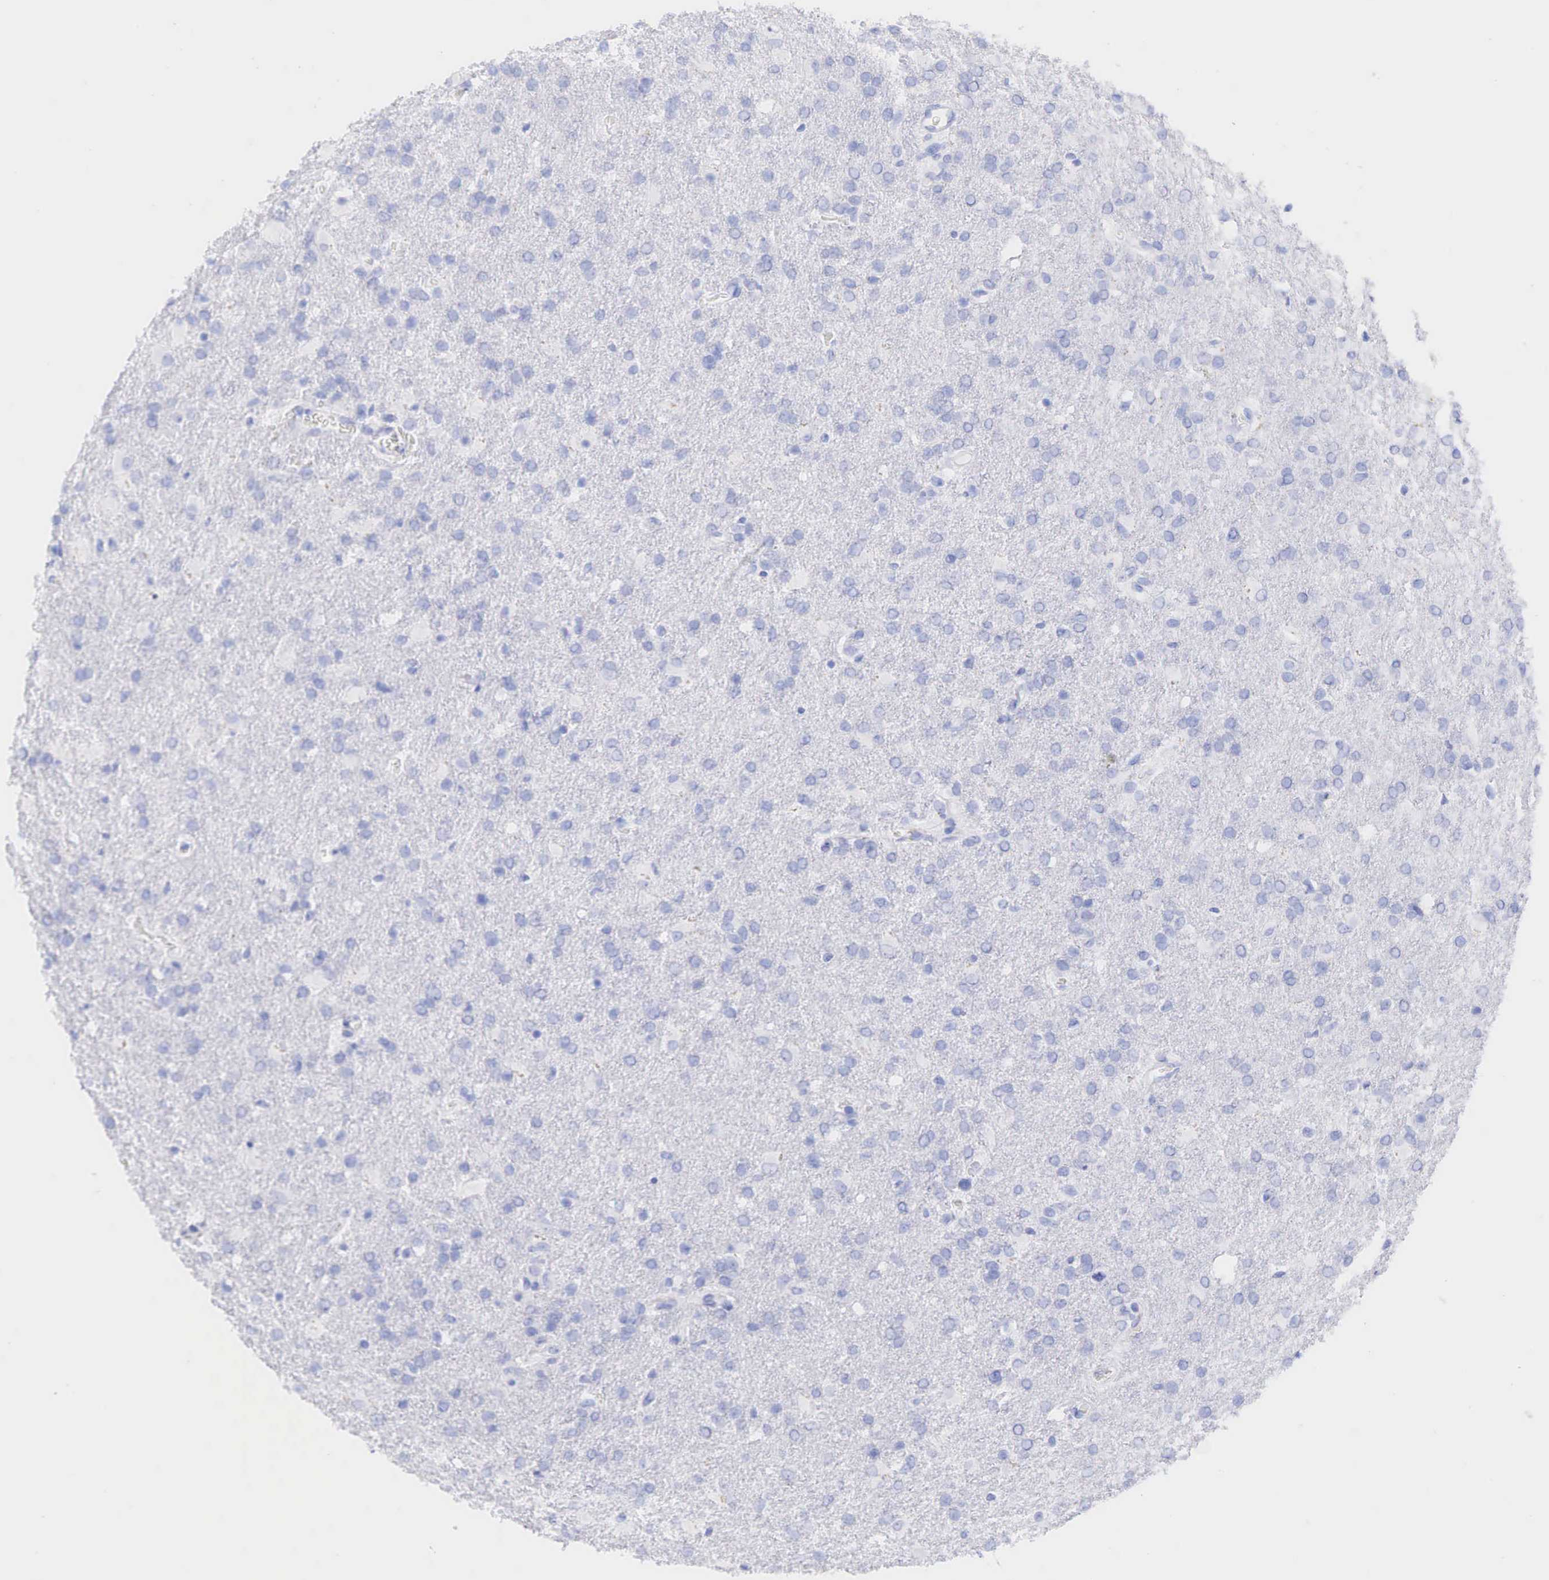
{"staining": {"intensity": "negative", "quantity": "none", "location": "none"}, "tissue": "glioma", "cell_type": "Tumor cells", "image_type": "cancer", "snomed": [{"axis": "morphology", "description": "Glioma, malignant, High grade"}, {"axis": "topography", "description": "Brain"}], "caption": "Tumor cells show no significant protein positivity in glioma.", "gene": "KRT14", "patient": {"sex": "male", "age": 68}}